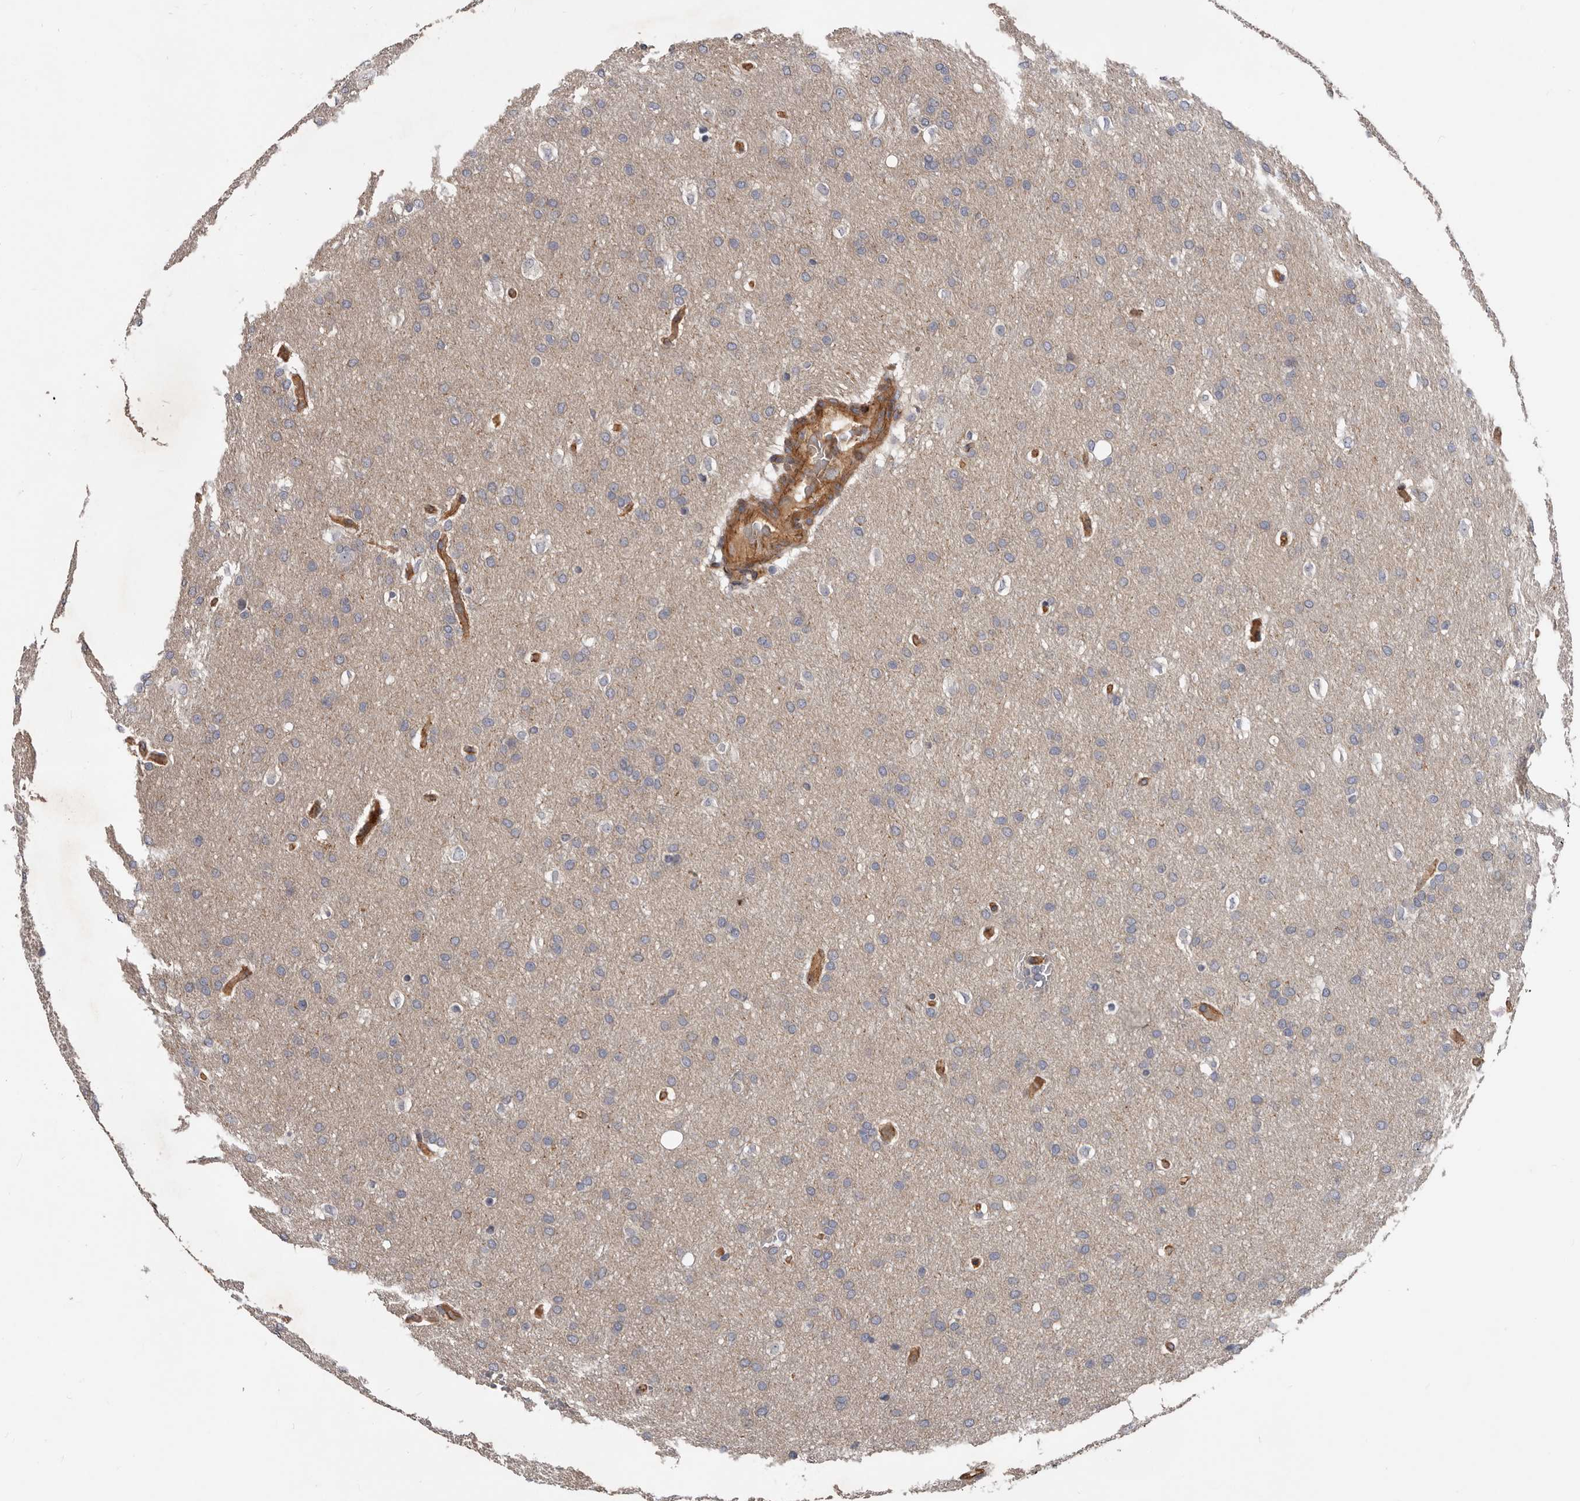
{"staining": {"intensity": "negative", "quantity": "none", "location": "none"}, "tissue": "glioma", "cell_type": "Tumor cells", "image_type": "cancer", "snomed": [{"axis": "morphology", "description": "Glioma, malignant, Low grade"}, {"axis": "topography", "description": "Brain"}], "caption": "A photomicrograph of malignant glioma (low-grade) stained for a protein reveals no brown staining in tumor cells. (Stains: DAB IHC with hematoxylin counter stain, Microscopy: brightfield microscopy at high magnification).", "gene": "PNRC2", "patient": {"sex": "female", "age": 37}}